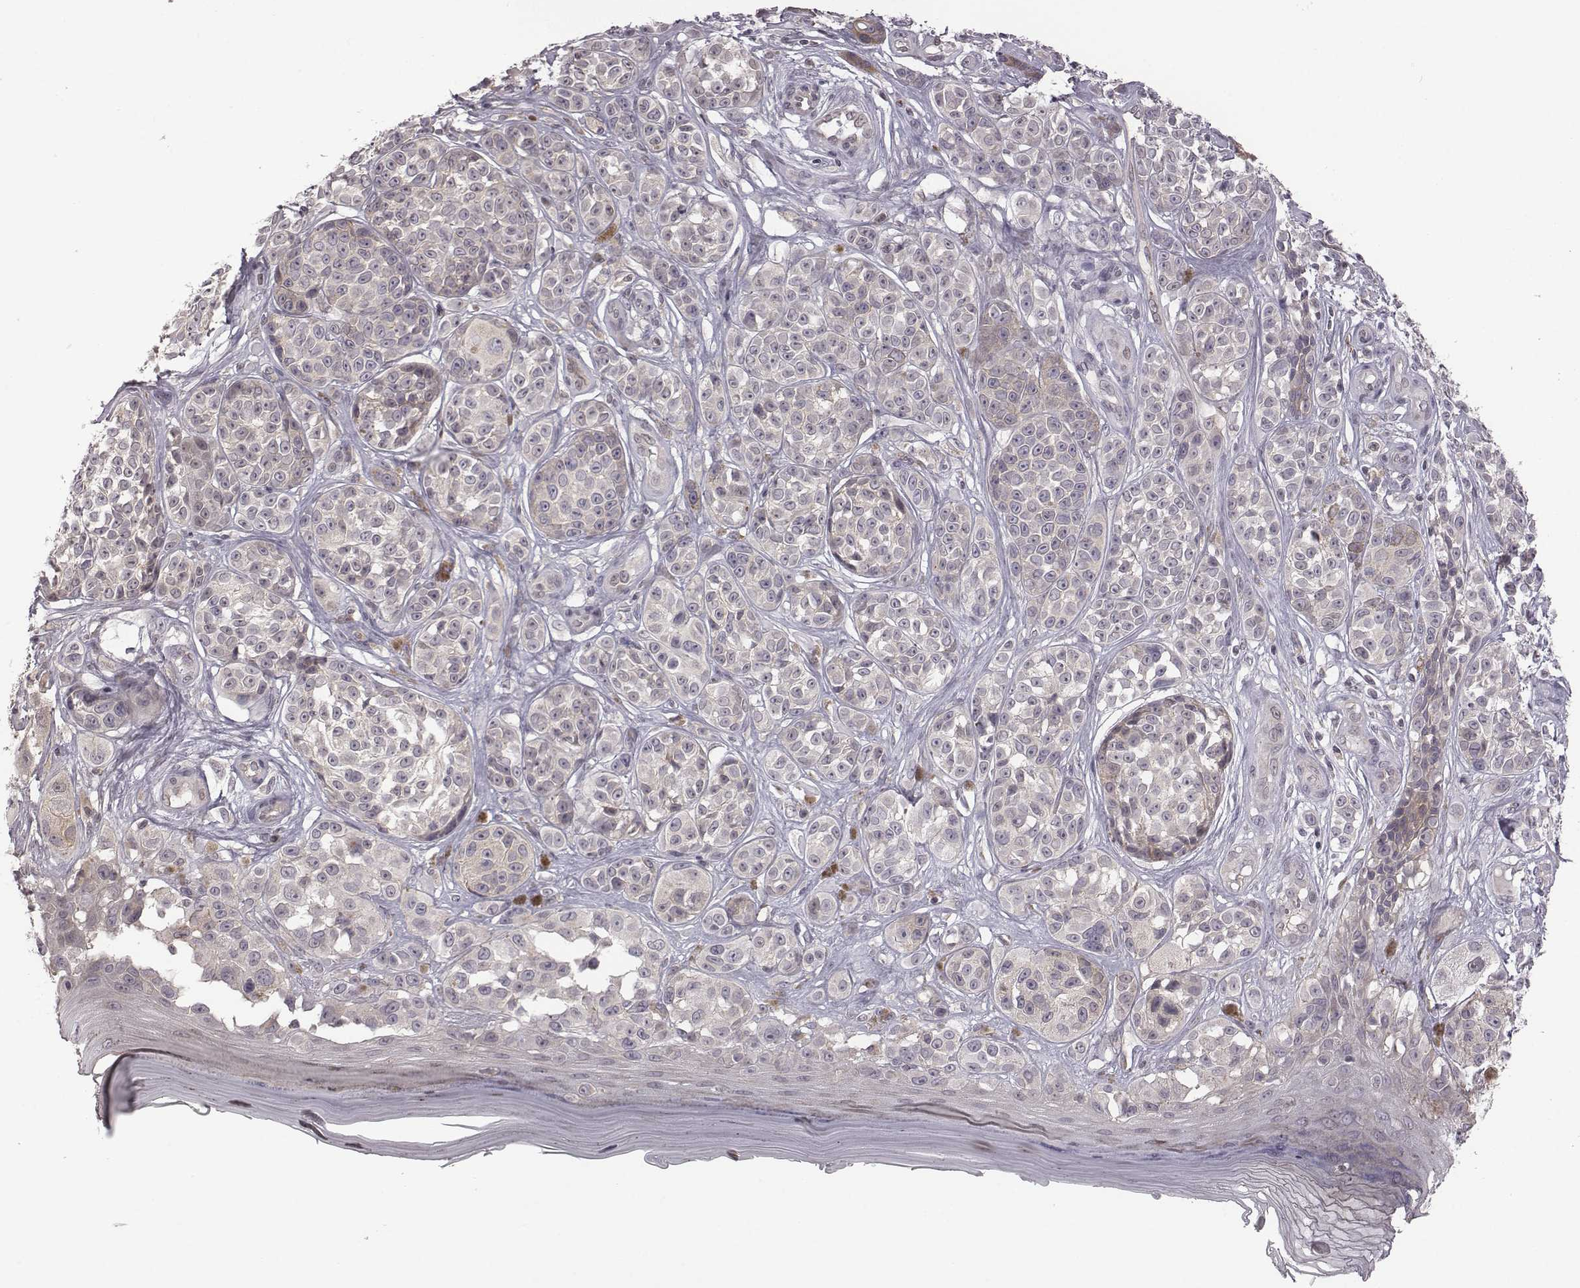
{"staining": {"intensity": "weak", "quantity": "<25%", "location": "cytoplasmic/membranous"}, "tissue": "melanoma", "cell_type": "Tumor cells", "image_type": "cancer", "snomed": [{"axis": "morphology", "description": "Malignant melanoma, NOS"}, {"axis": "topography", "description": "Skin"}], "caption": "Immunohistochemistry (IHC) of melanoma exhibits no expression in tumor cells.", "gene": "BICDL1", "patient": {"sex": "female", "age": 90}}